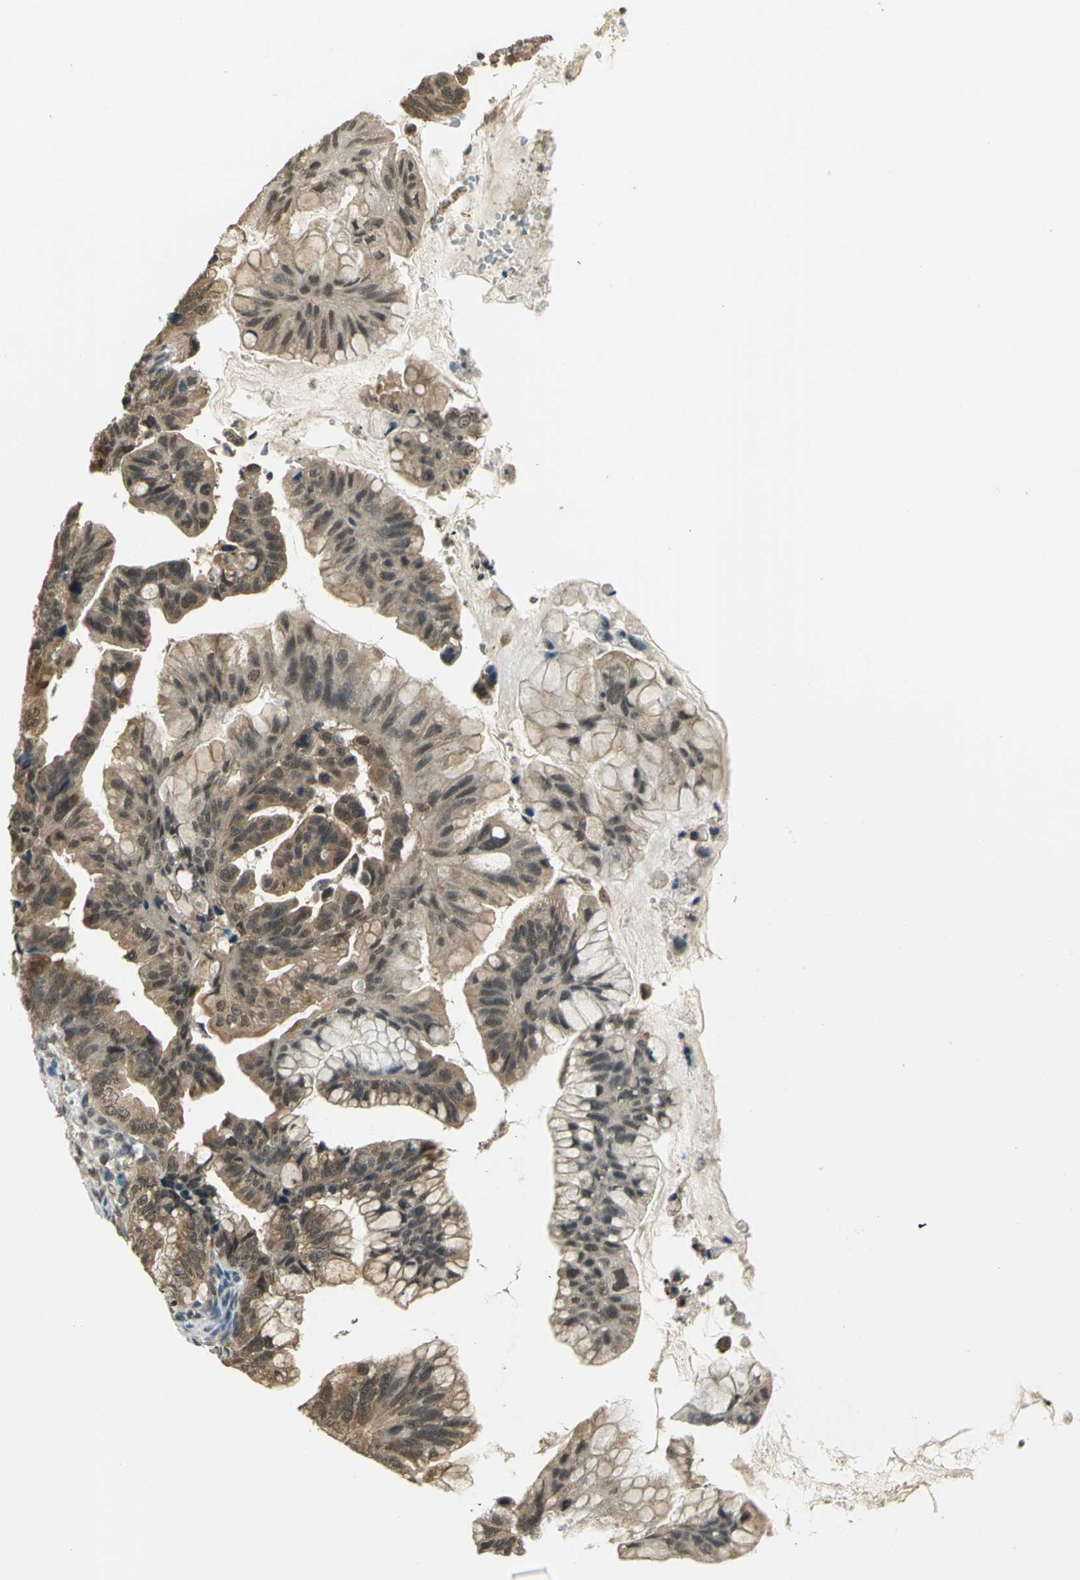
{"staining": {"intensity": "moderate", "quantity": ">75%", "location": "cytoplasmic/membranous"}, "tissue": "ovarian cancer", "cell_type": "Tumor cells", "image_type": "cancer", "snomed": [{"axis": "morphology", "description": "Cystadenocarcinoma, mucinous, NOS"}, {"axis": "topography", "description": "Ovary"}], "caption": "IHC image of human ovarian cancer (mucinous cystadenocarcinoma) stained for a protein (brown), which shows medium levels of moderate cytoplasmic/membranous expression in approximately >75% of tumor cells.", "gene": "CDC34", "patient": {"sex": "female", "age": 36}}